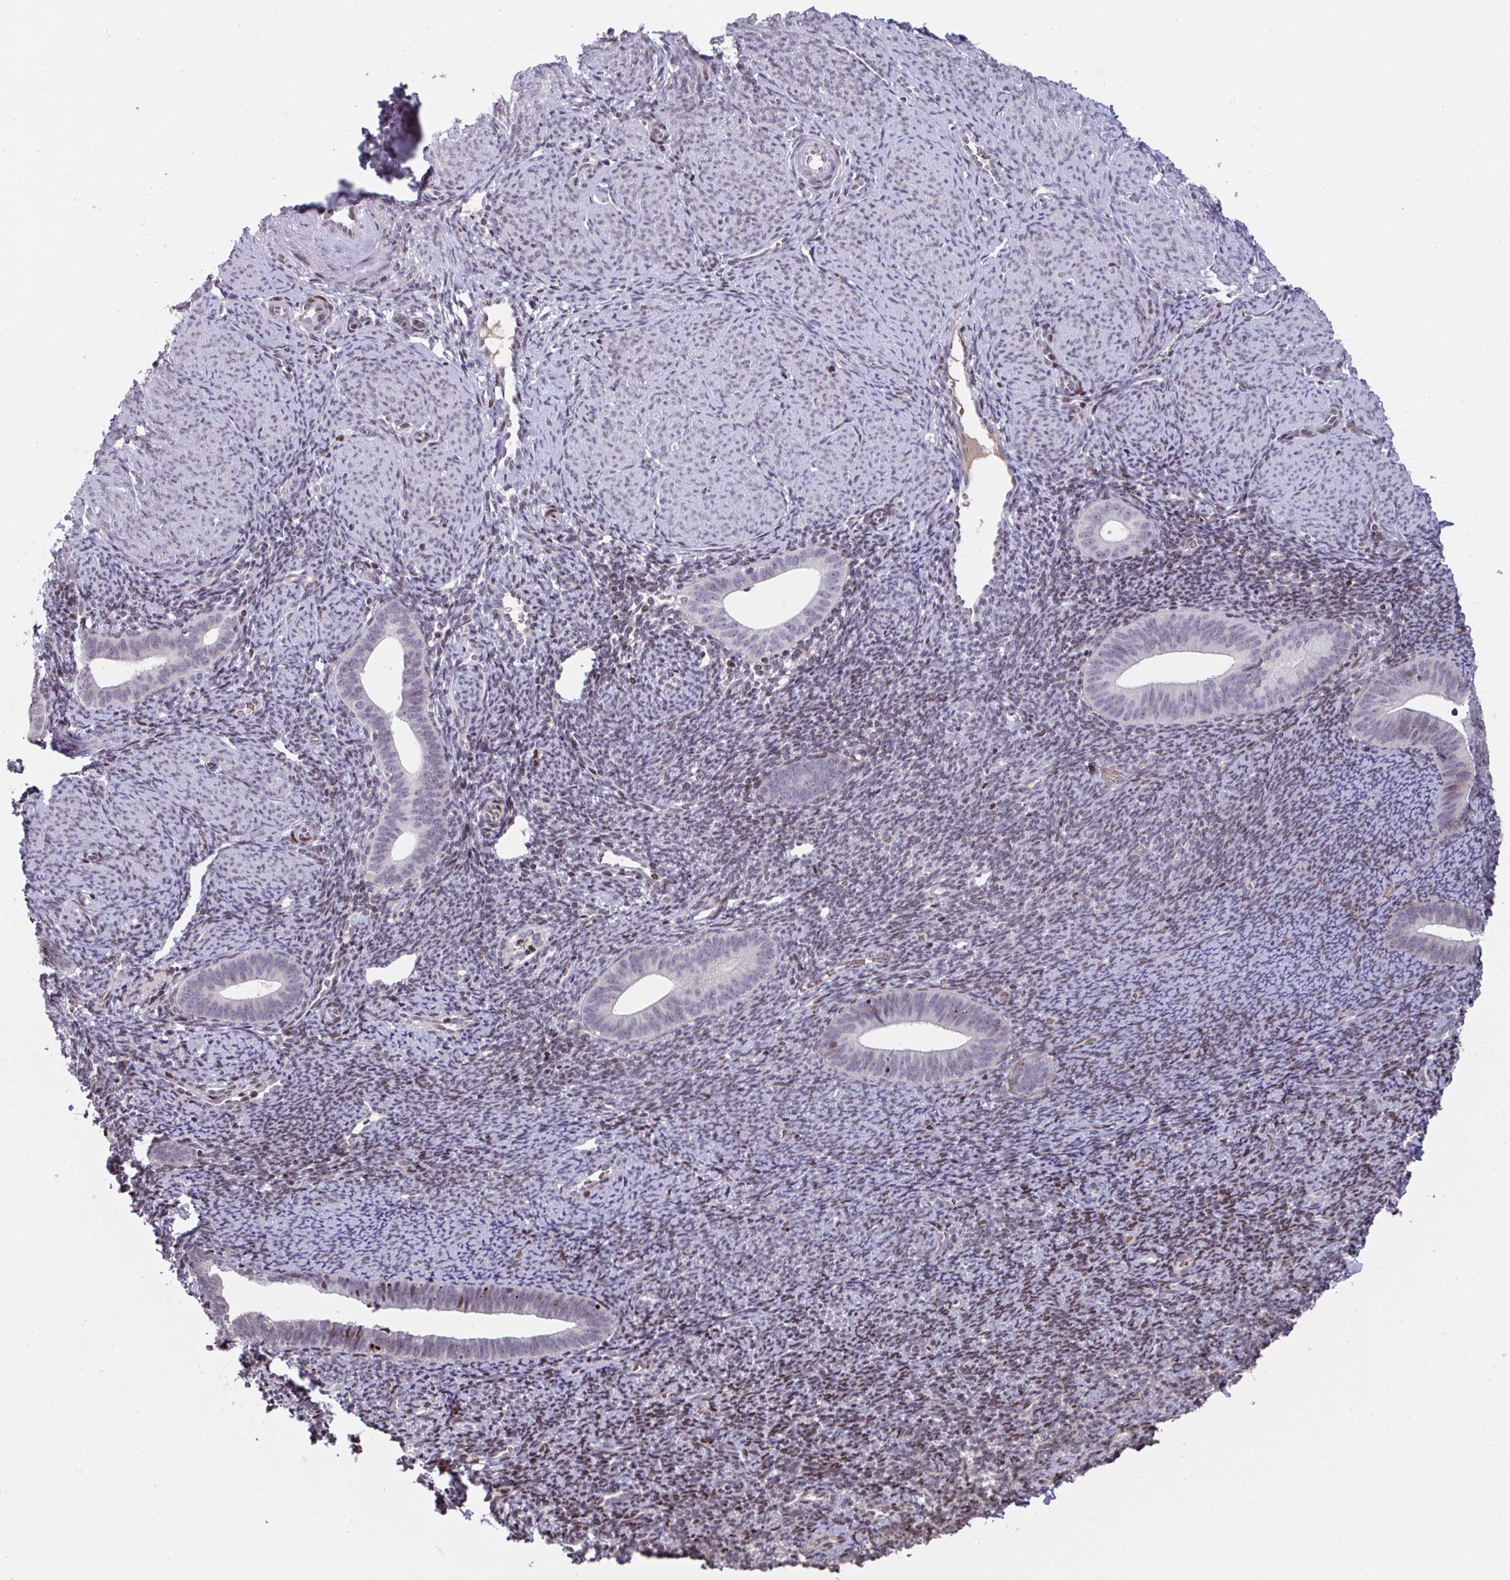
{"staining": {"intensity": "moderate", "quantity": "25%-75%", "location": "nuclear"}, "tissue": "endometrium", "cell_type": "Cells in endometrial stroma", "image_type": "normal", "snomed": [{"axis": "morphology", "description": "Normal tissue, NOS"}, {"axis": "topography", "description": "Endometrium"}], "caption": "Unremarkable endometrium reveals moderate nuclear staining in about 25%-75% of cells in endometrial stroma, visualized by immunohistochemistry. Nuclei are stained in blue.", "gene": "PCDHB8", "patient": {"sex": "female", "age": 39}}